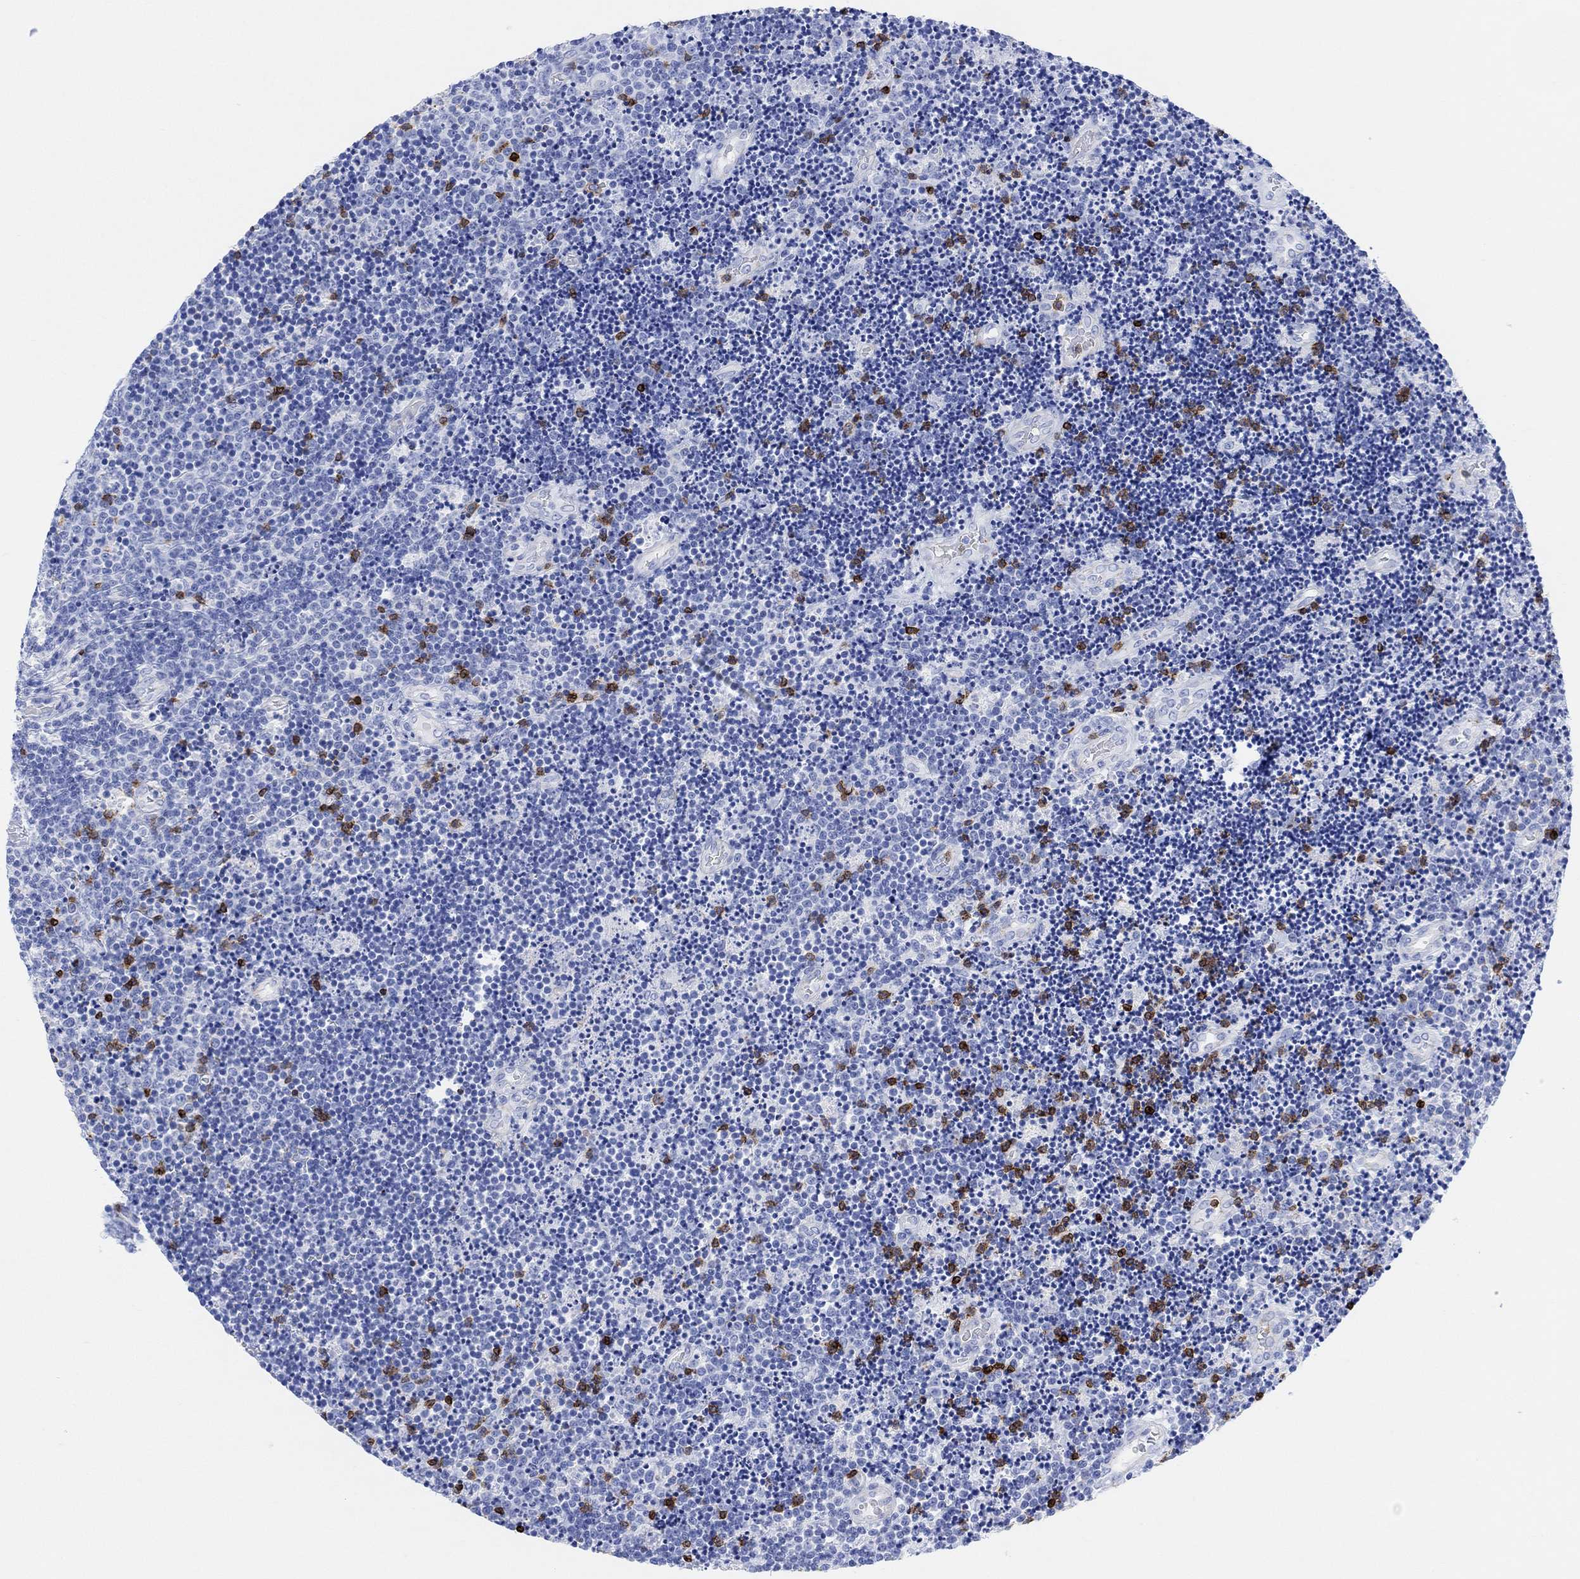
{"staining": {"intensity": "negative", "quantity": "none", "location": "none"}, "tissue": "lymphoma", "cell_type": "Tumor cells", "image_type": "cancer", "snomed": [{"axis": "morphology", "description": "Malignant lymphoma, non-Hodgkin's type, Low grade"}, {"axis": "topography", "description": "Brain"}], "caption": "Tumor cells show no significant protein staining in malignant lymphoma, non-Hodgkin's type (low-grade).", "gene": "GPR65", "patient": {"sex": "female", "age": 66}}